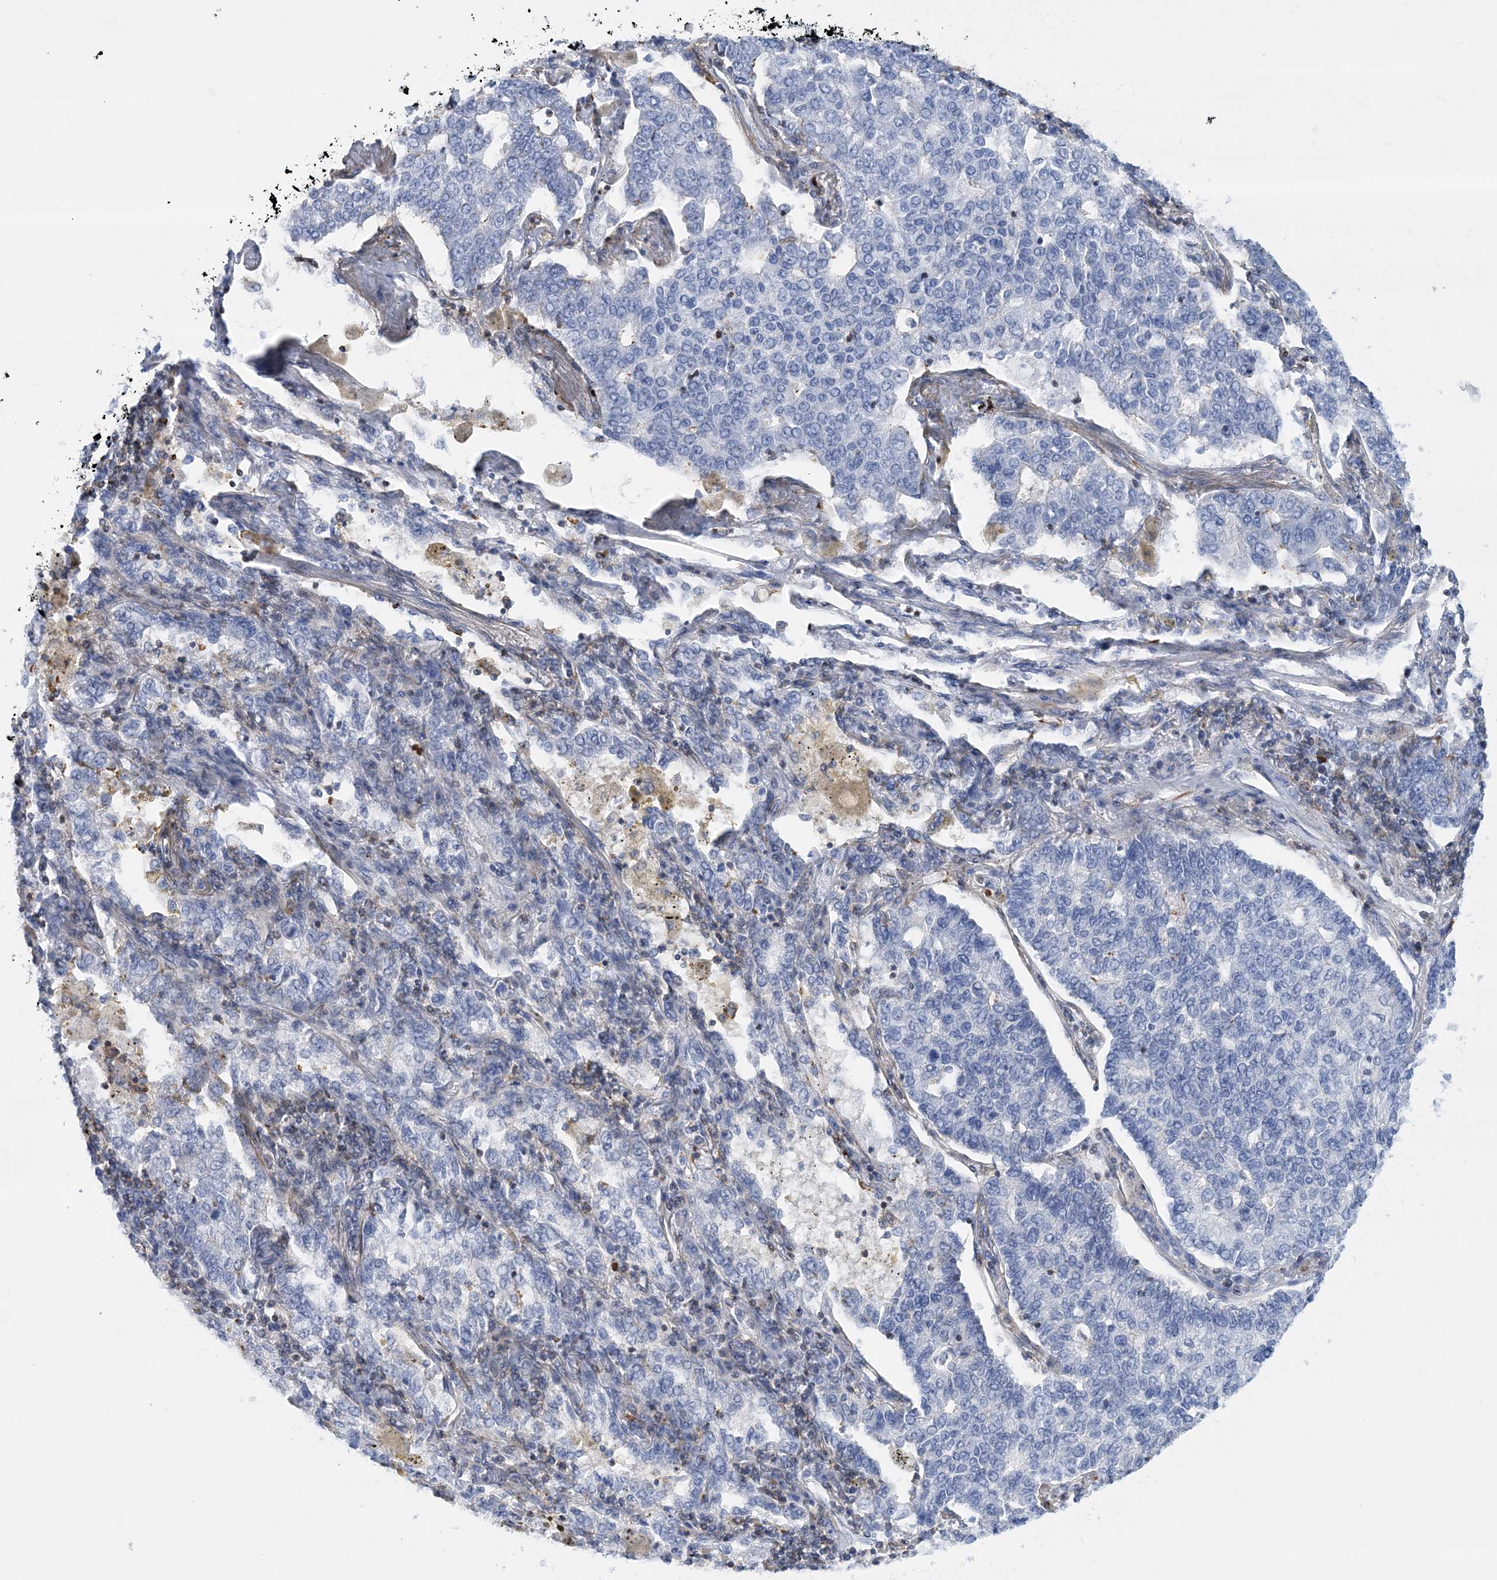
{"staining": {"intensity": "negative", "quantity": "none", "location": "none"}, "tissue": "lung cancer", "cell_type": "Tumor cells", "image_type": "cancer", "snomed": [{"axis": "morphology", "description": "Adenocarcinoma, NOS"}, {"axis": "topography", "description": "Lung"}], "caption": "Lung adenocarcinoma stained for a protein using immunohistochemistry displays no staining tumor cells.", "gene": "C11orf21", "patient": {"sex": "male", "age": 49}}